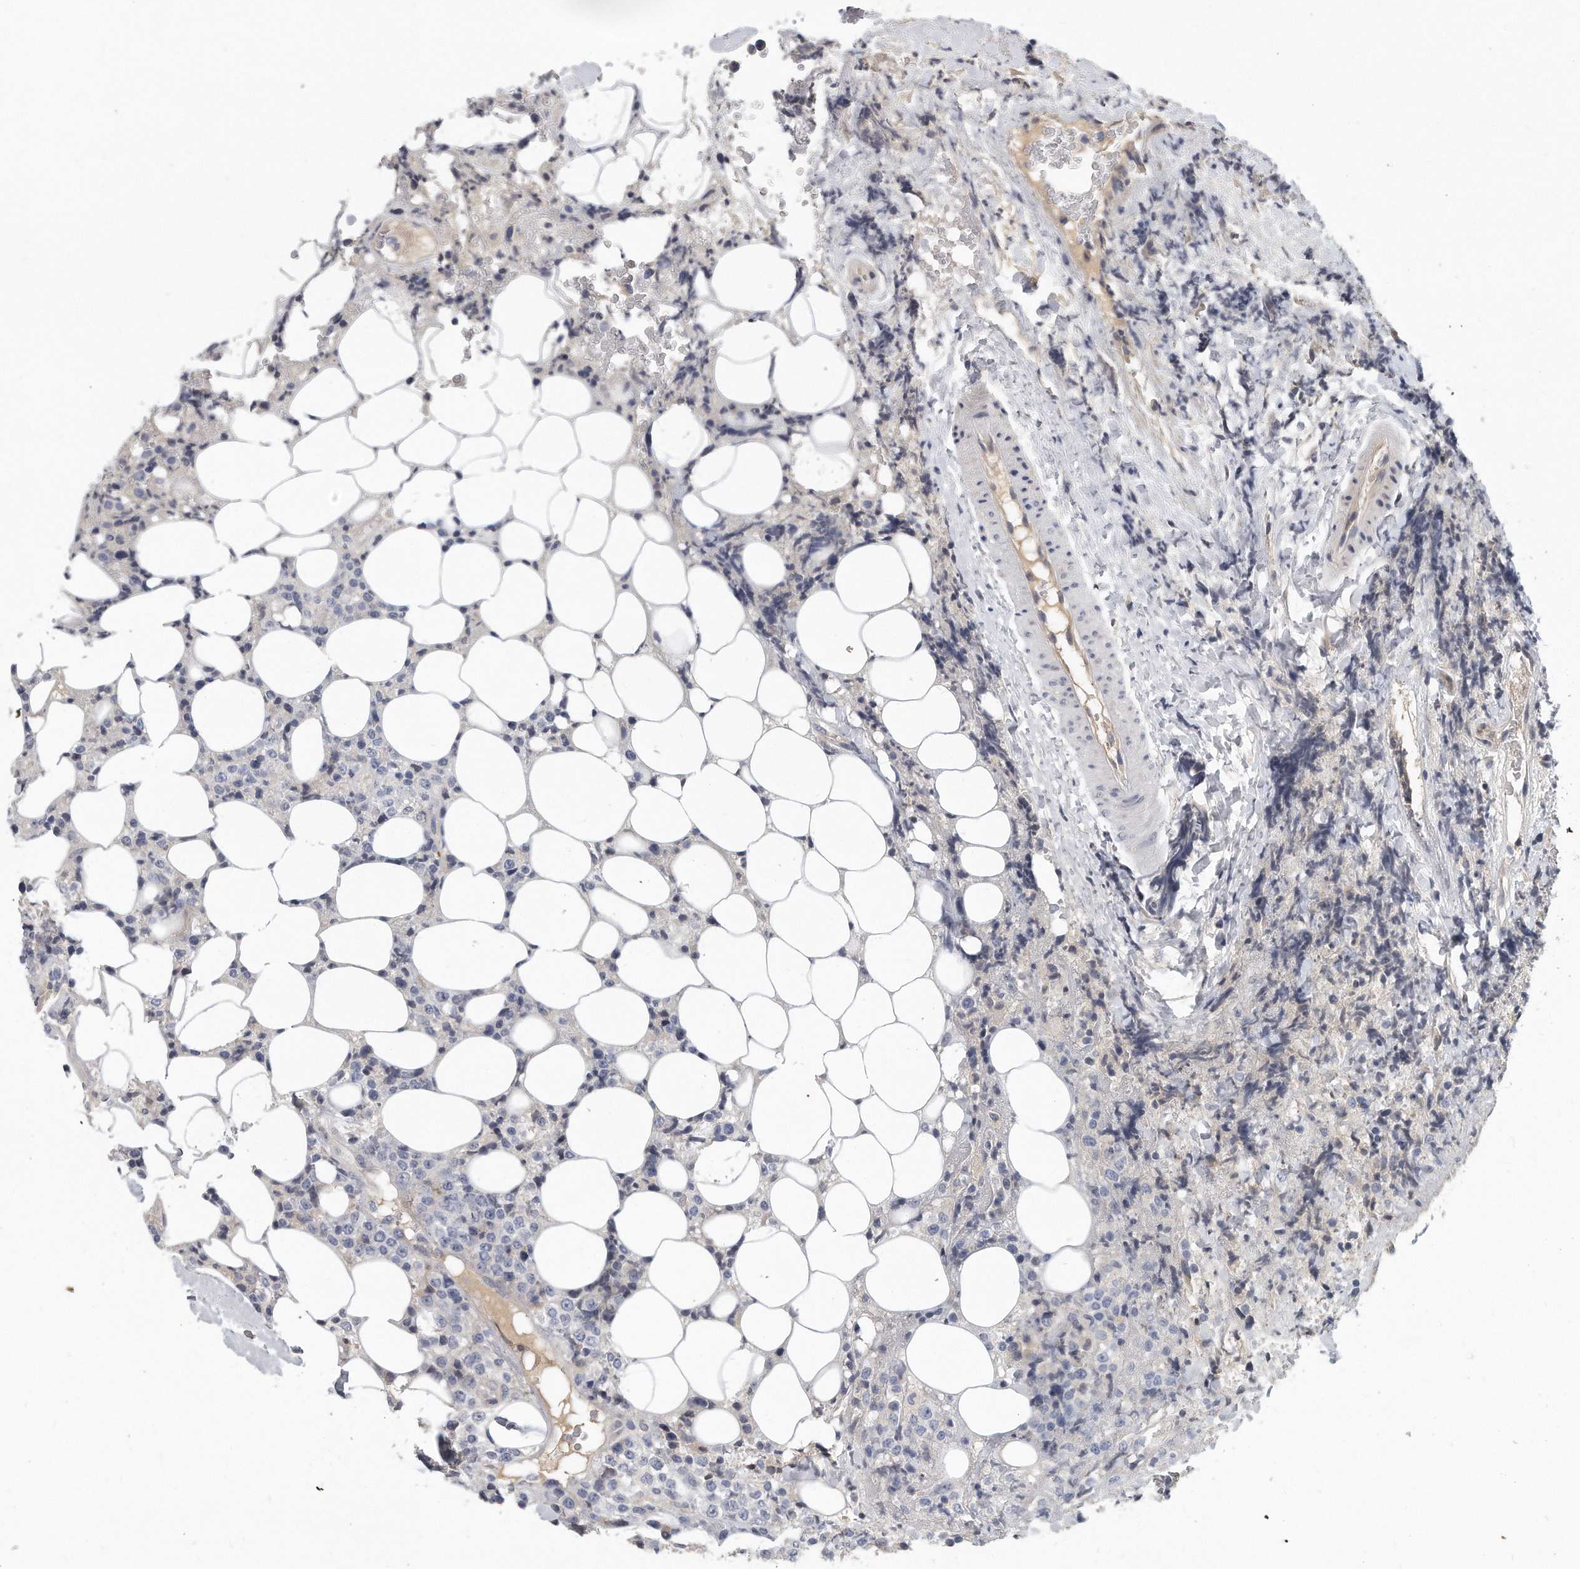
{"staining": {"intensity": "negative", "quantity": "none", "location": "none"}, "tissue": "lymphoma", "cell_type": "Tumor cells", "image_type": "cancer", "snomed": [{"axis": "morphology", "description": "Malignant lymphoma, non-Hodgkin's type, High grade"}, {"axis": "topography", "description": "Lymph node"}], "caption": "This is a histopathology image of IHC staining of malignant lymphoma, non-Hodgkin's type (high-grade), which shows no positivity in tumor cells. The staining is performed using DAB brown chromogen with nuclei counter-stained in using hematoxylin.", "gene": "PLEKHA6", "patient": {"sex": "male", "age": 13}}